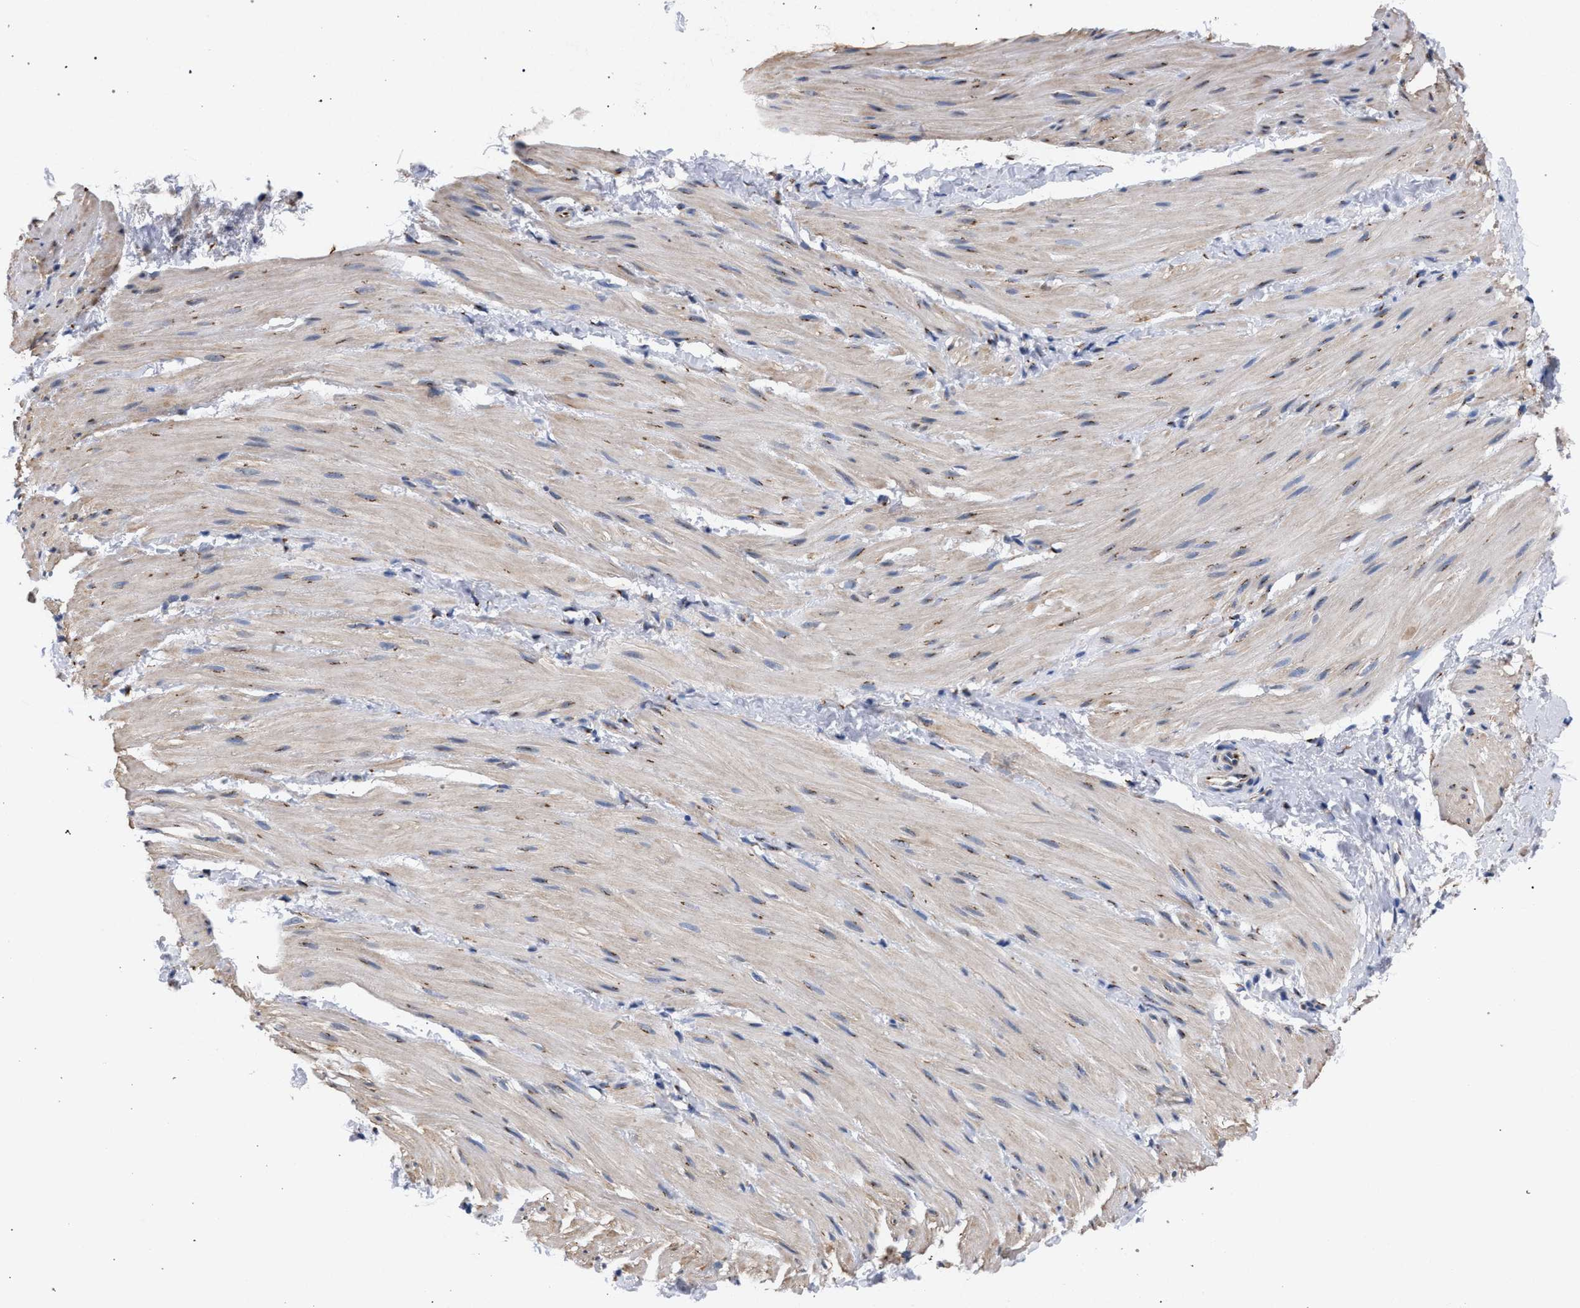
{"staining": {"intensity": "weak", "quantity": "25%-75%", "location": "cytoplasmic/membranous"}, "tissue": "smooth muscle", "cell_type": "Smooth muscle cells", "image_type": "normal", "snomed": [{"axis": "morphology", "description": "Normal tissue, NOS"}, {"axis": "topography", "description": "Smooth muscle"}], "caption": "High-magnification brightfield microscopy of benign smooth muscle stained with DAB (3,3'-diaminobenzidine) (brown) and counterstained with hematoxylin (blue). smooth muscle cells exhibit weak cytoplasmic/membranous staining is seen in approximately25%-75% of cells. The staining is performed using DAB (3,3'-diaminobenzidine) brown chromogen to label protein expression. The nuclei are counter-stained blue using hematoxylin.", "gene": "GOLGA2", "patient": {"sex": "male", "age": 16}}